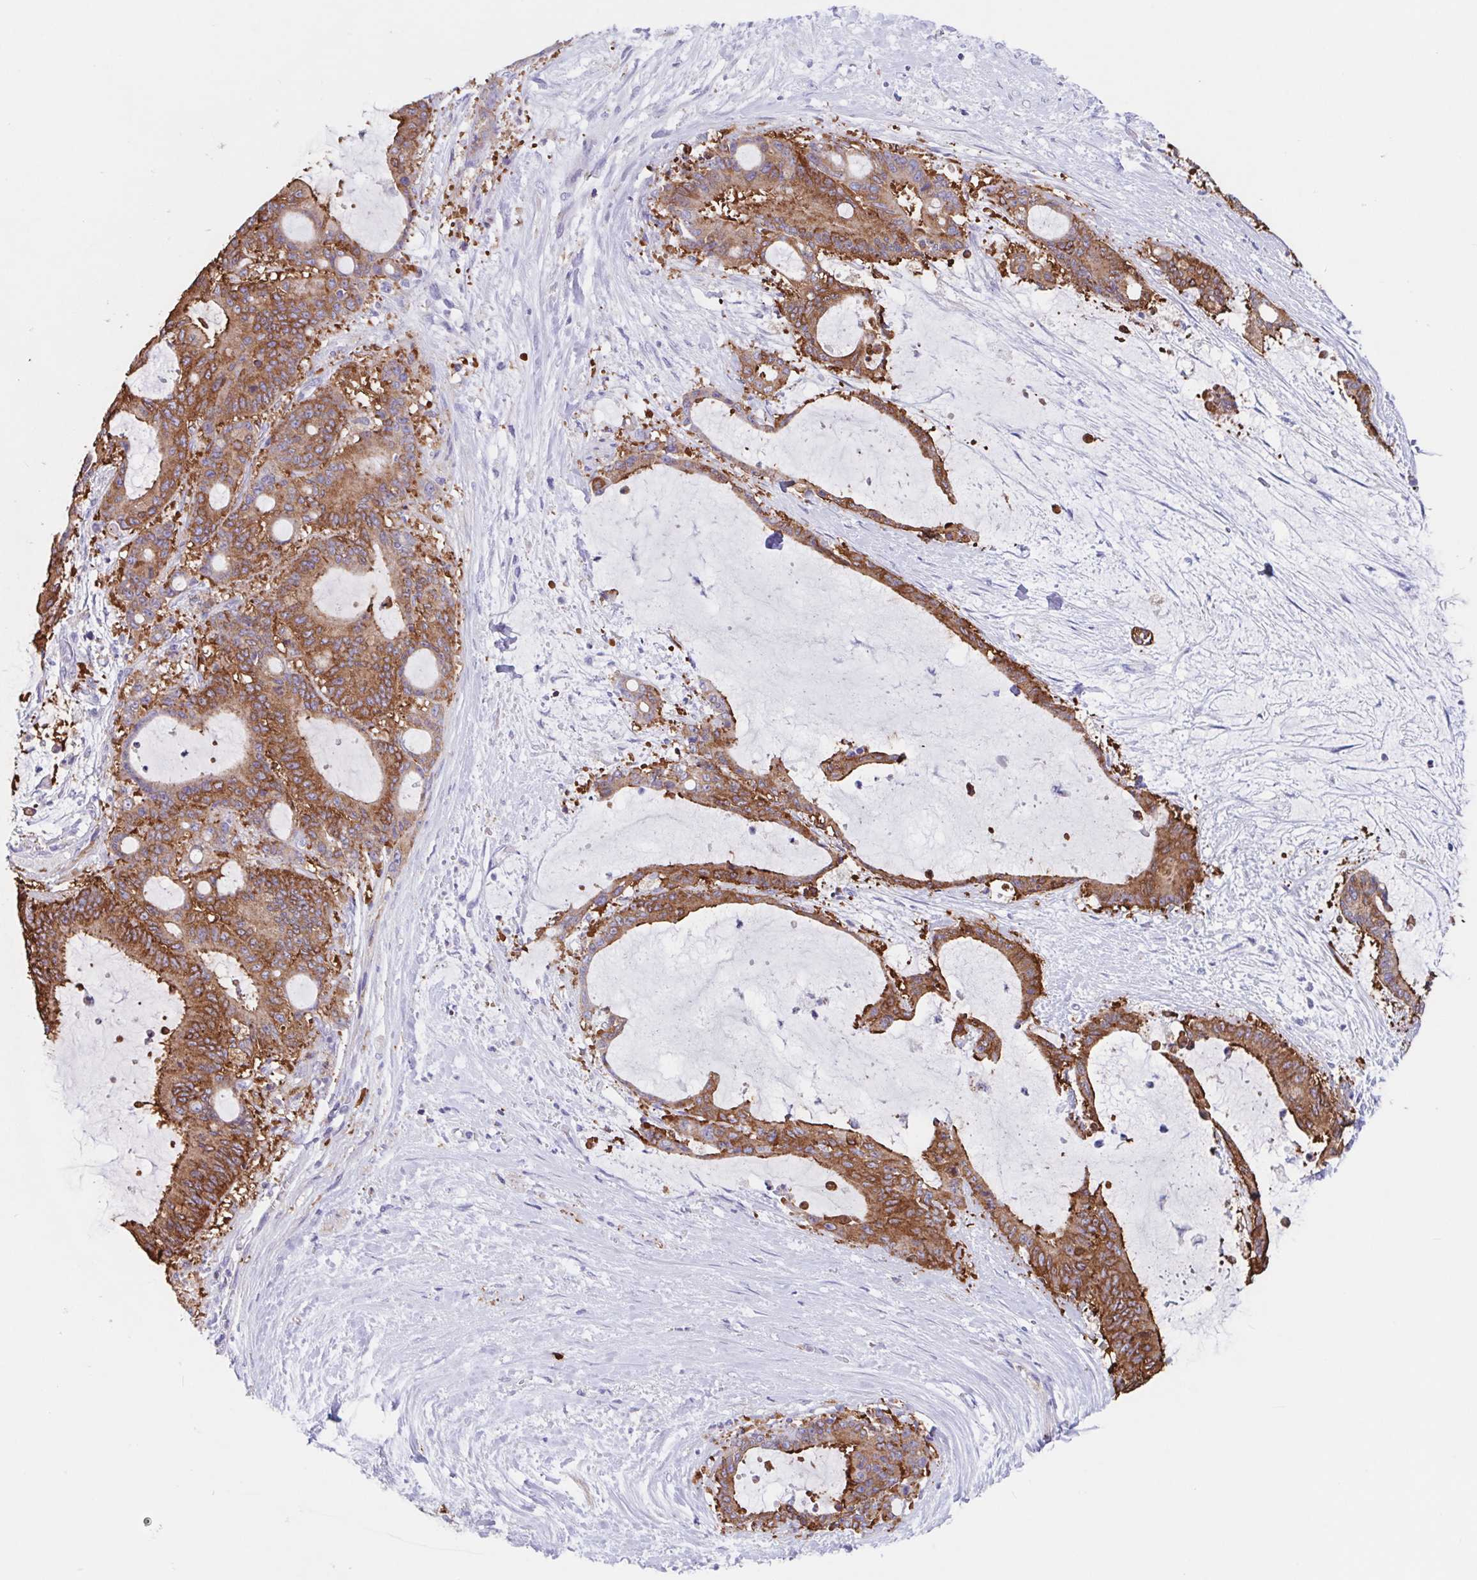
{"staining": {"intensity": "moderate", "quantity": ">75%", "location": "cytoplasmic/membranous"}, "tissue": "liver cancer", "cell_type": "Tumor cells", "image_type": "cancer", "snomed": [{"axis": "morphology", "description": "Normal tissue, NOS"}, {"axis": "morphology", "description": "Cholangiocarcinoma"}, {"axis": "topography", "description": "Liver"}, {"axis": "topography", "description": "Peripheral nerve tissue"}], "caption": "Protein analysis of liver cancer (cholangiocarcinoma) tissue shows moderate cytoplasmic/membranous positivity in about >75% of tumor cells.", "gene": "TPD52", "patient": {"sex": "female", "age": 73}}